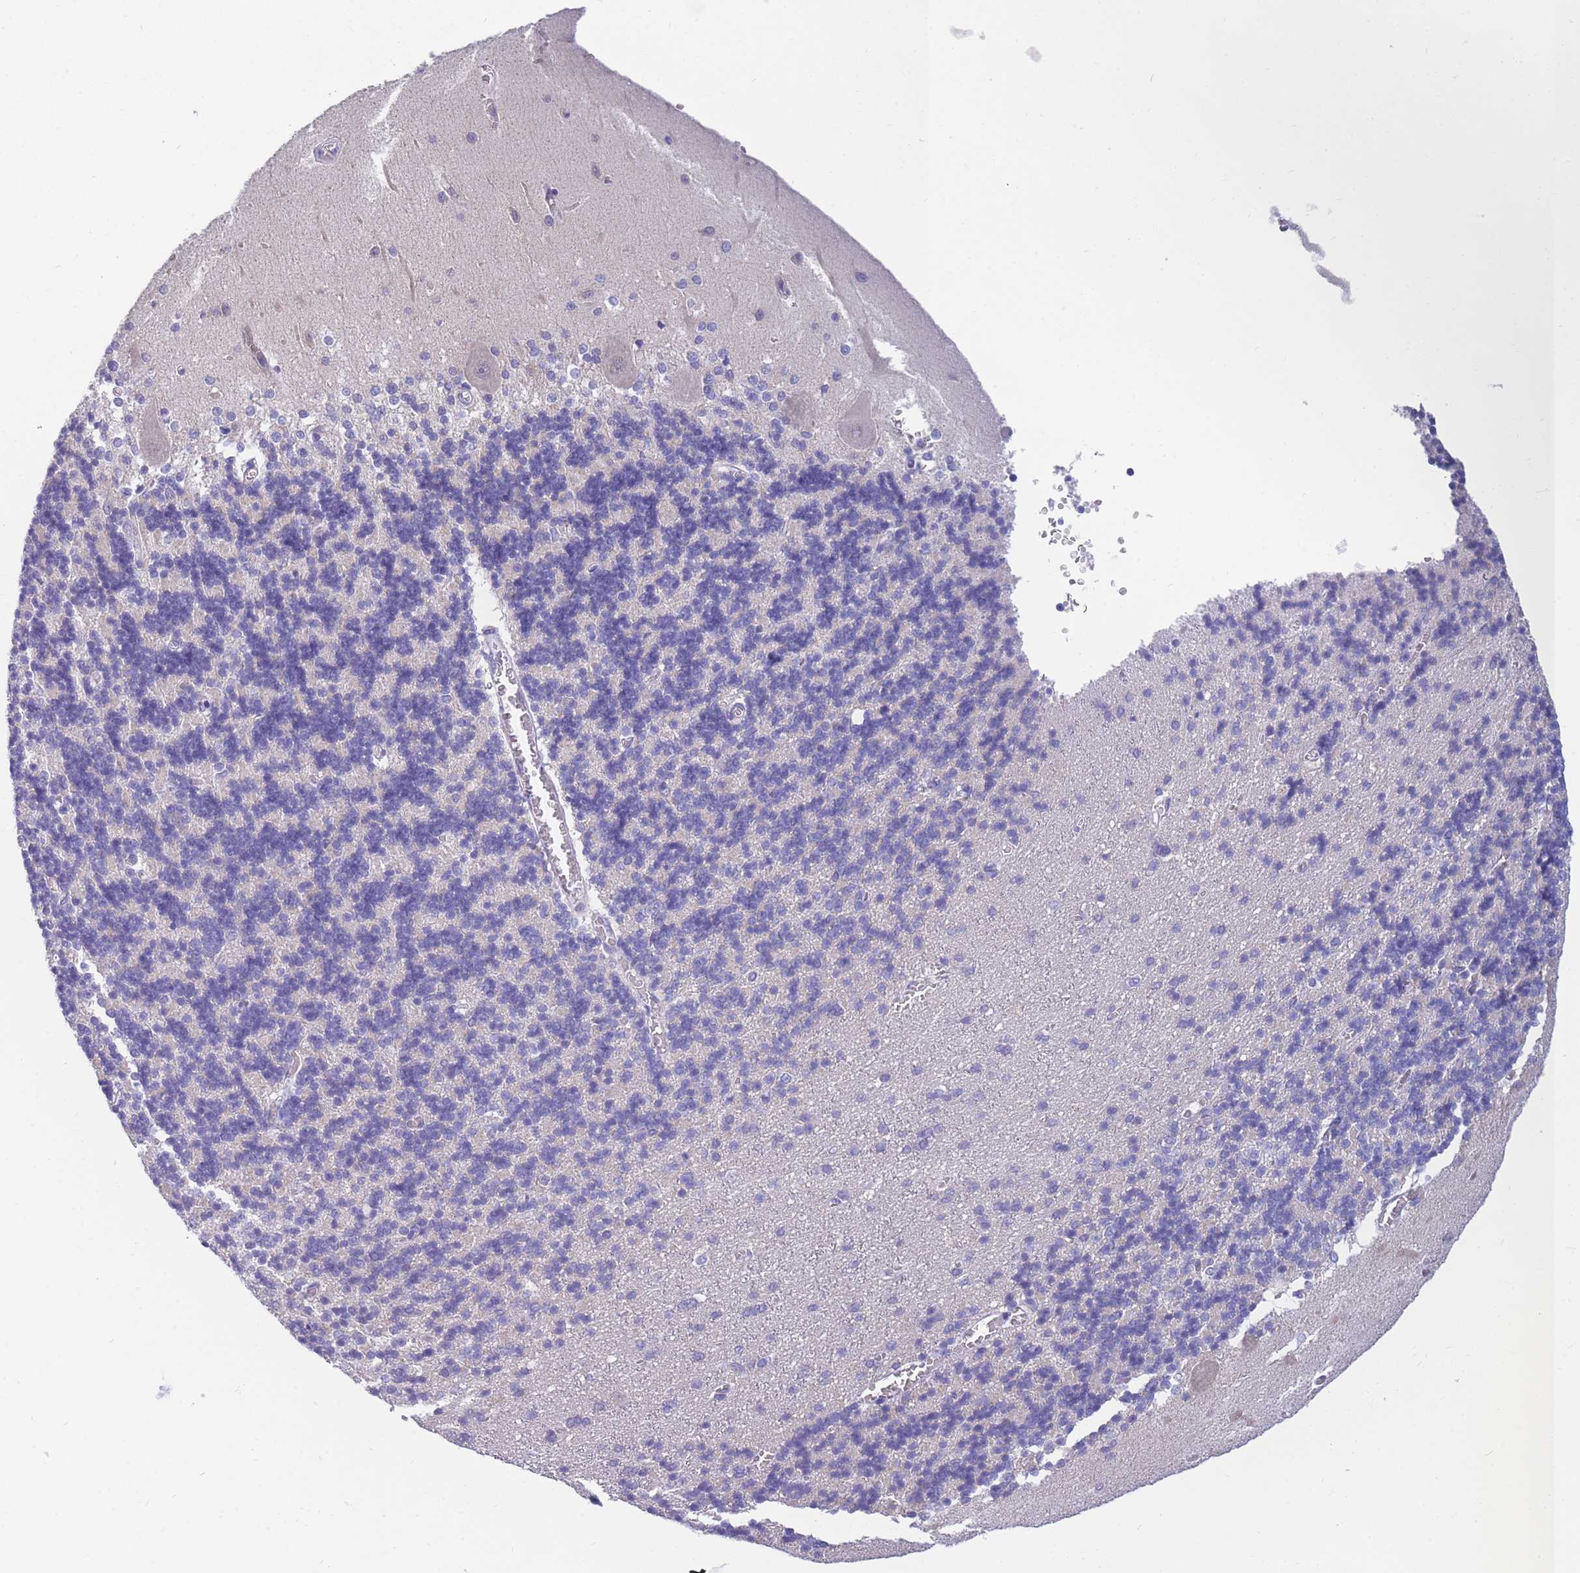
{"staining": {"intensity": "negative", "quantity": "none", "location": "none"}, "tissue": "cerebellum", "cell_type": "Cells in granular layer", "image_type": "normal", "snomed": [{"axis": "morphology", "description": "Normal tissue, NOS"}, {"axis": "topography", "description": "Cerebellum"}], "caption": "Cells in granular layer show no significant expression in benign cerebellum. Nuclei are stained in blue.", "gene": "DHRS11", "patient": {"sex": "male", "age": 37}}